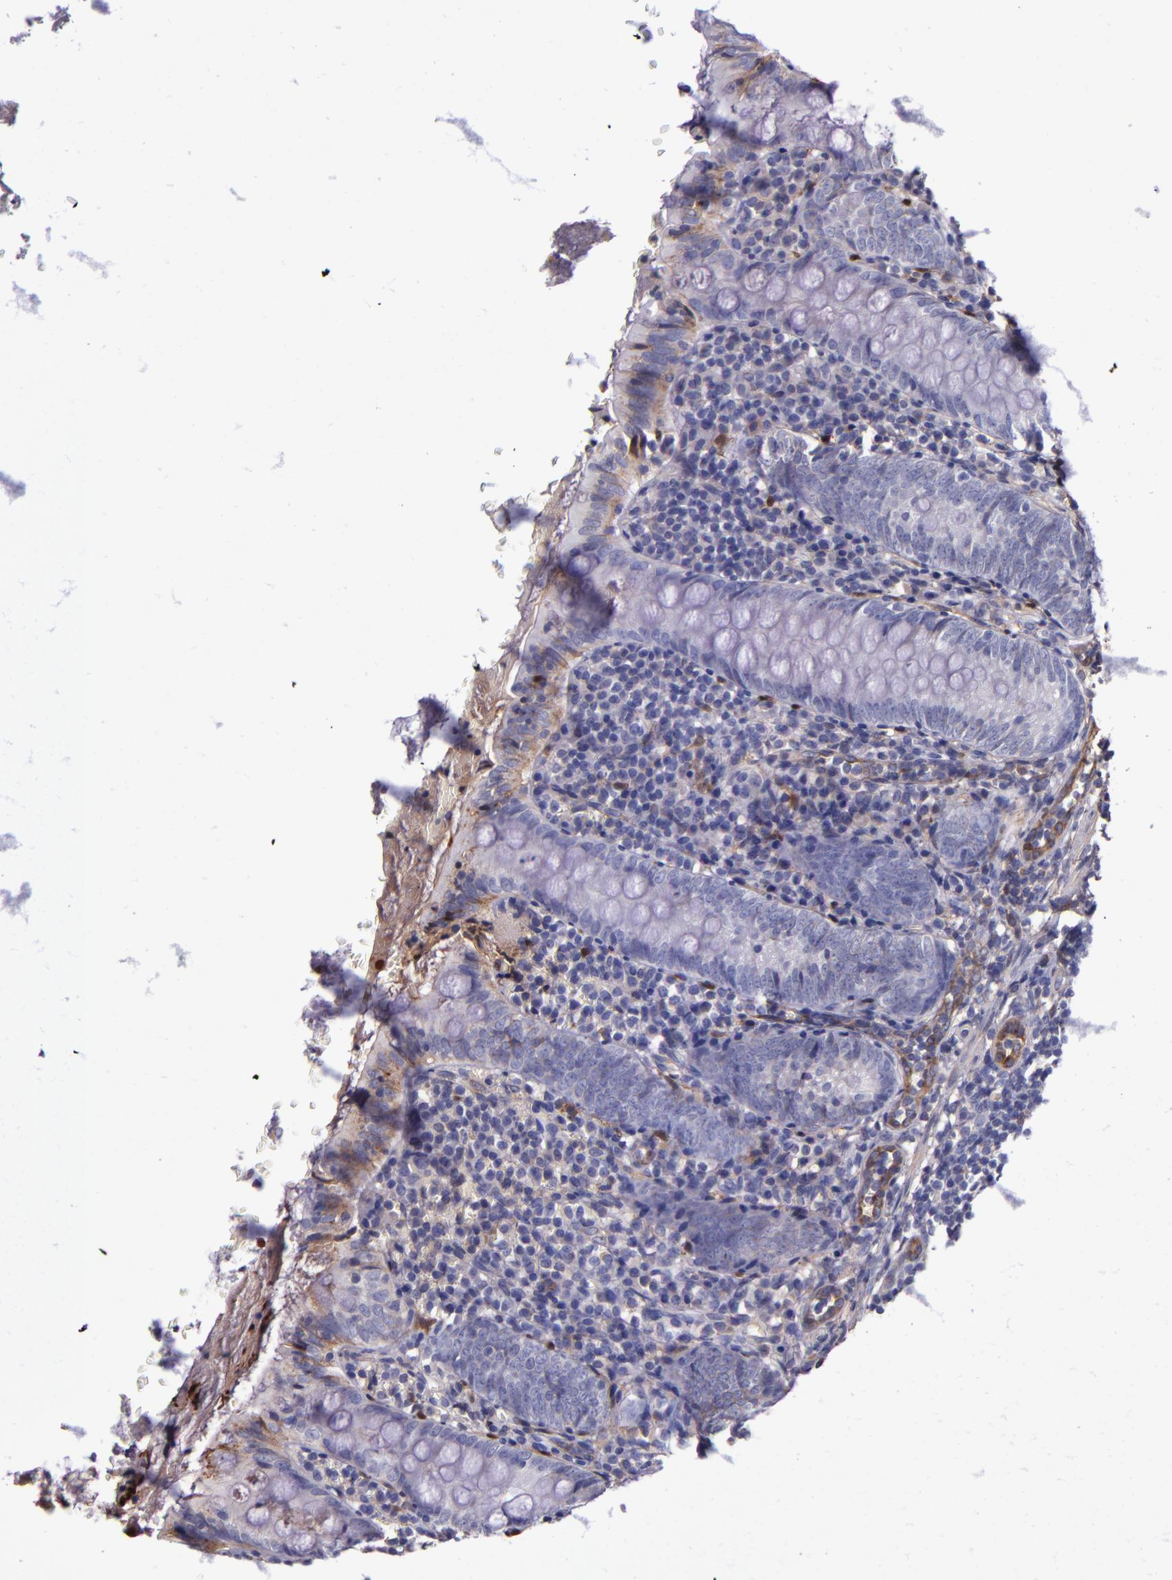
{"staining": {"intensity": "moderate", "quantity": "<25%", "location": "cytoplasmic/membranous"}, "tissue": "appendix", "cell_type": "Glandular cells", "image_type": "normal", "snomed": [{"axis": "morphology", "description": "Normal tissue, NOS"}, {"axis": "topography", "description": "Appendix"}], "caption": "IHC (DAB) staining of normal human appendix exhibits moderate cytoplasmic/membranous protein positivity in approximately <25% of glandular cells. Nuclei are stained in blue.", "gene": "CLEC3B", "patient": {"sex": "female", "age": 10}}